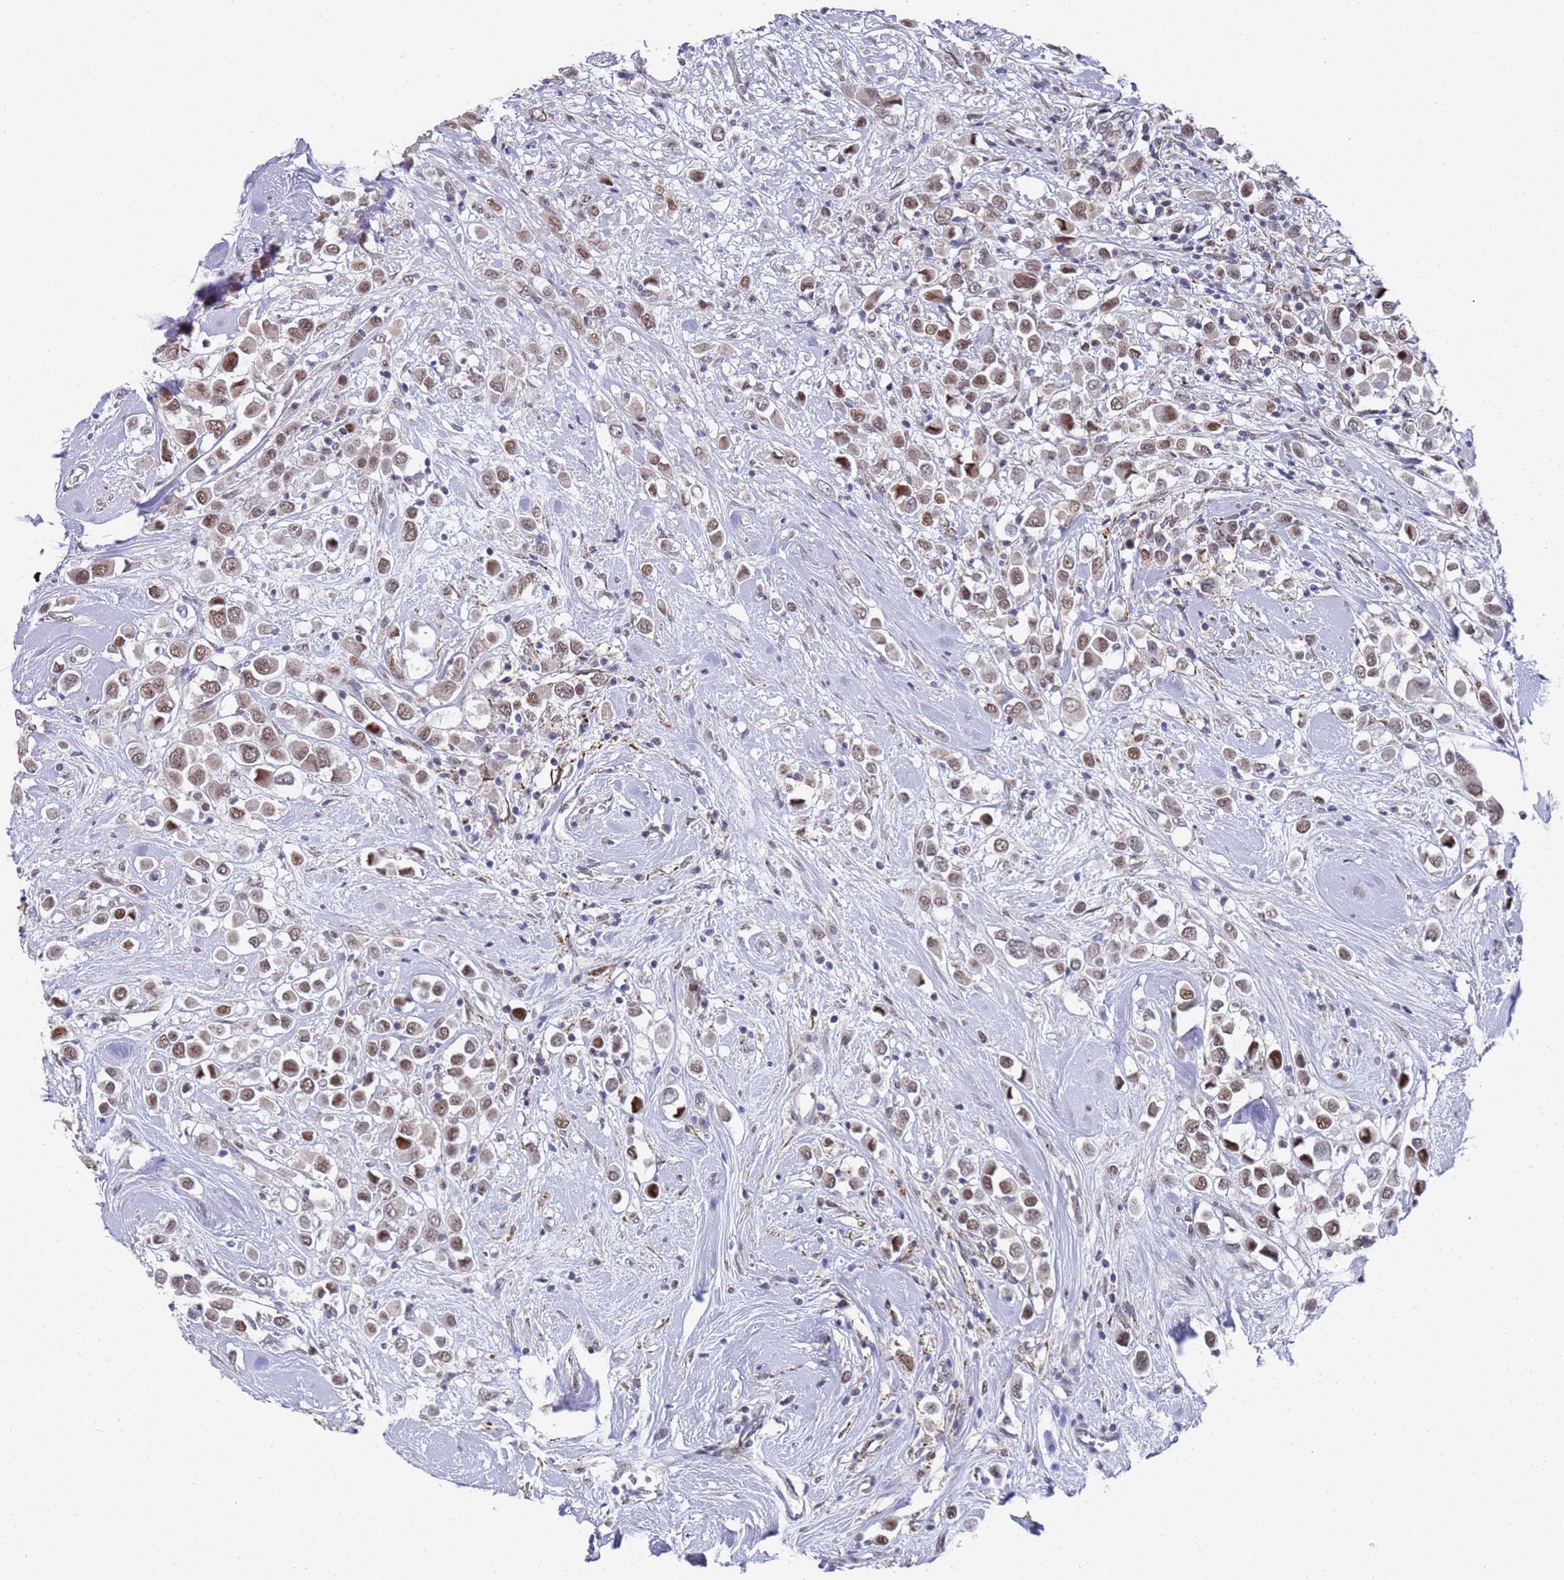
{"staining": {"intensity": "moderate", "quantity": ">75%", "location": "nuclear"}, "tissue": "breast cancer", "cell_type": "Tumor cells", "image_type": "cancer", "snomed": [{"axis": "morphology", "description": "Duct carcinoma"}, {"axis": "topography", "description": "Breast"}], "caption": "The immunohistochemical stain labels moderate nuclear staining in tumor cells of breast cancer (invasive ductal carcinoma) tissue.", "gene": "COPS6", "patient": {"sex": "female", "age": 61}}